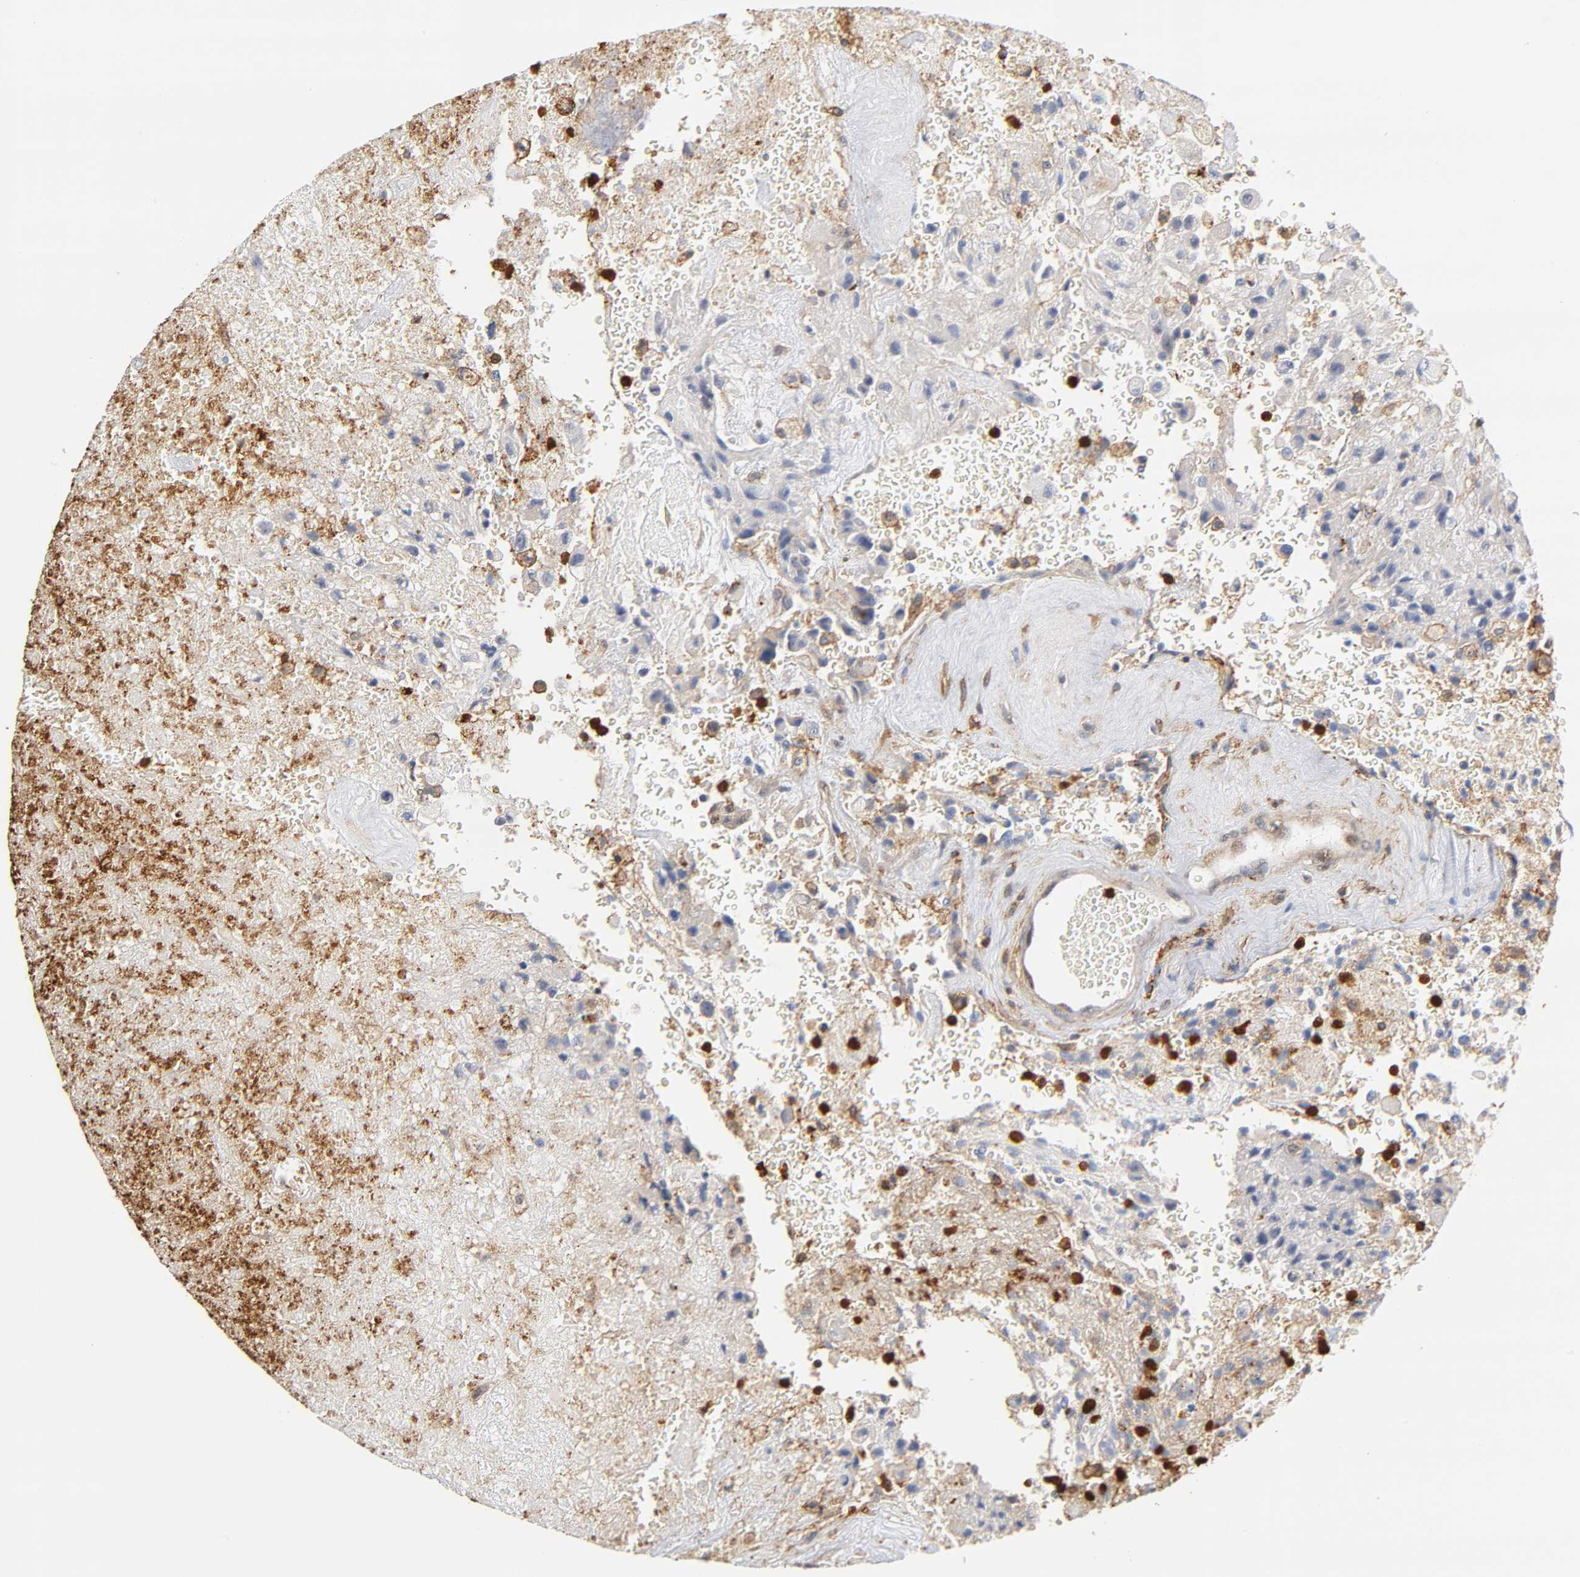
{"staining": {"intensity": "negative", "quantity": "none", "location": "none"}, "tissue": "glioma", "cell_type": "Tumor cells", "image_type": "cancer", "snomed": [{"axis": "morphology", "description": "Normal tissue, NOS"}, {"axis": "morphology", "description": "Glioma, malignant, High grade"}, {"axis": "topography", "description": "Cerebral cortex"}], "caption": "This is an IHC micrograph of human glioma. There is no expression in tumor cells.", "gene": "ANXA11", "patient": {"sex": "male", "age": 56}}